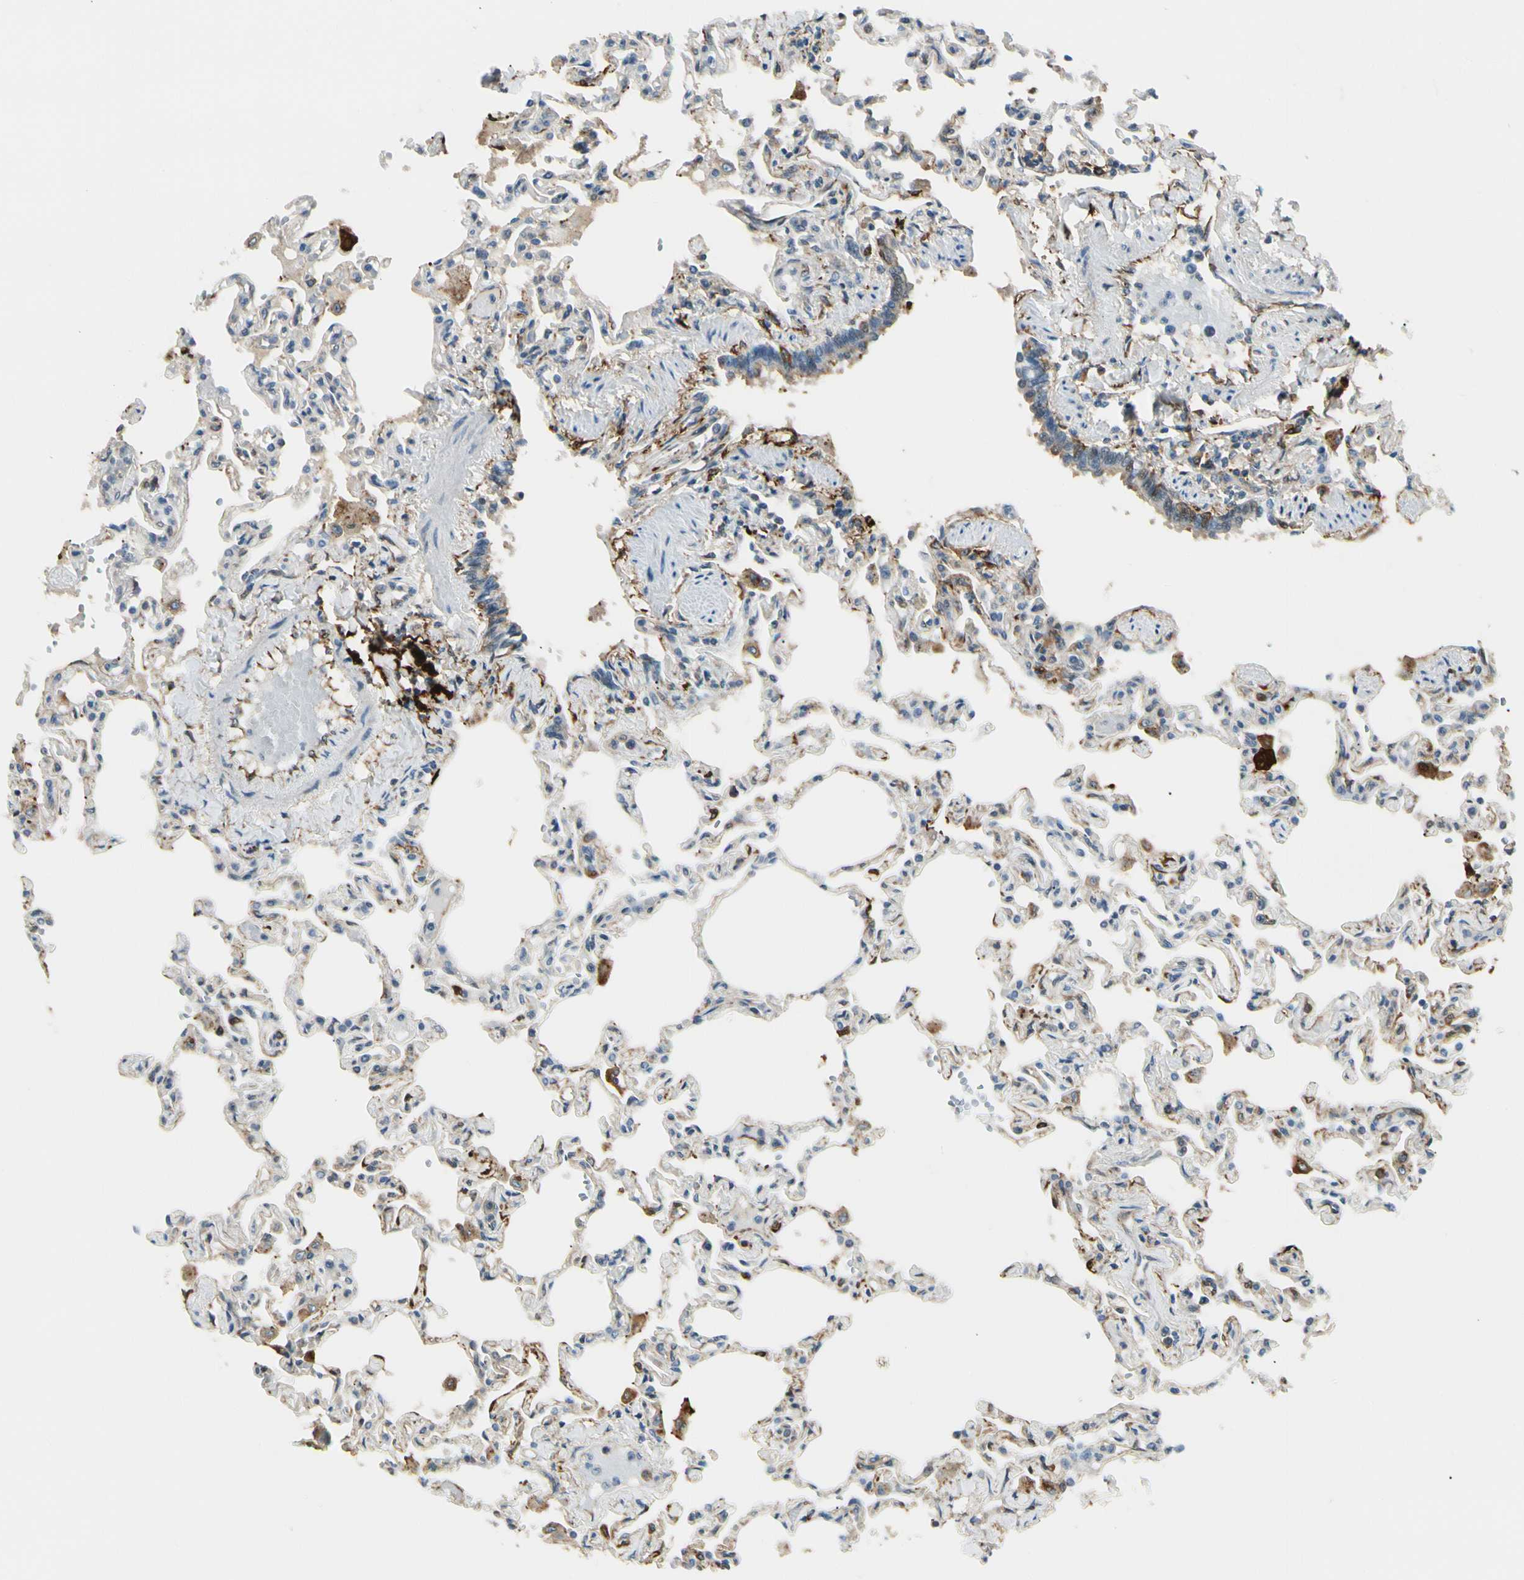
{"staining": {"intensity": "negative", "quantity": "none", "location": "none"}, "tissue": "lung", "cell_type": "Alveolar cells", "image_type": "normal", "snomed": [{"axis": "morphology", "description": "Normal tissue, NOS"}, {"axis": "topography", "description": "Lung"}], "caption": "Immunohistochemistry histopathology image of unremarkable lung: lung stained with DAB (3,3'-diaminobenzidine) exhibits no significant protein expression in alveolar cells.", "gene": "FTH1", "patient": {"sex": "male", "age": 21}}